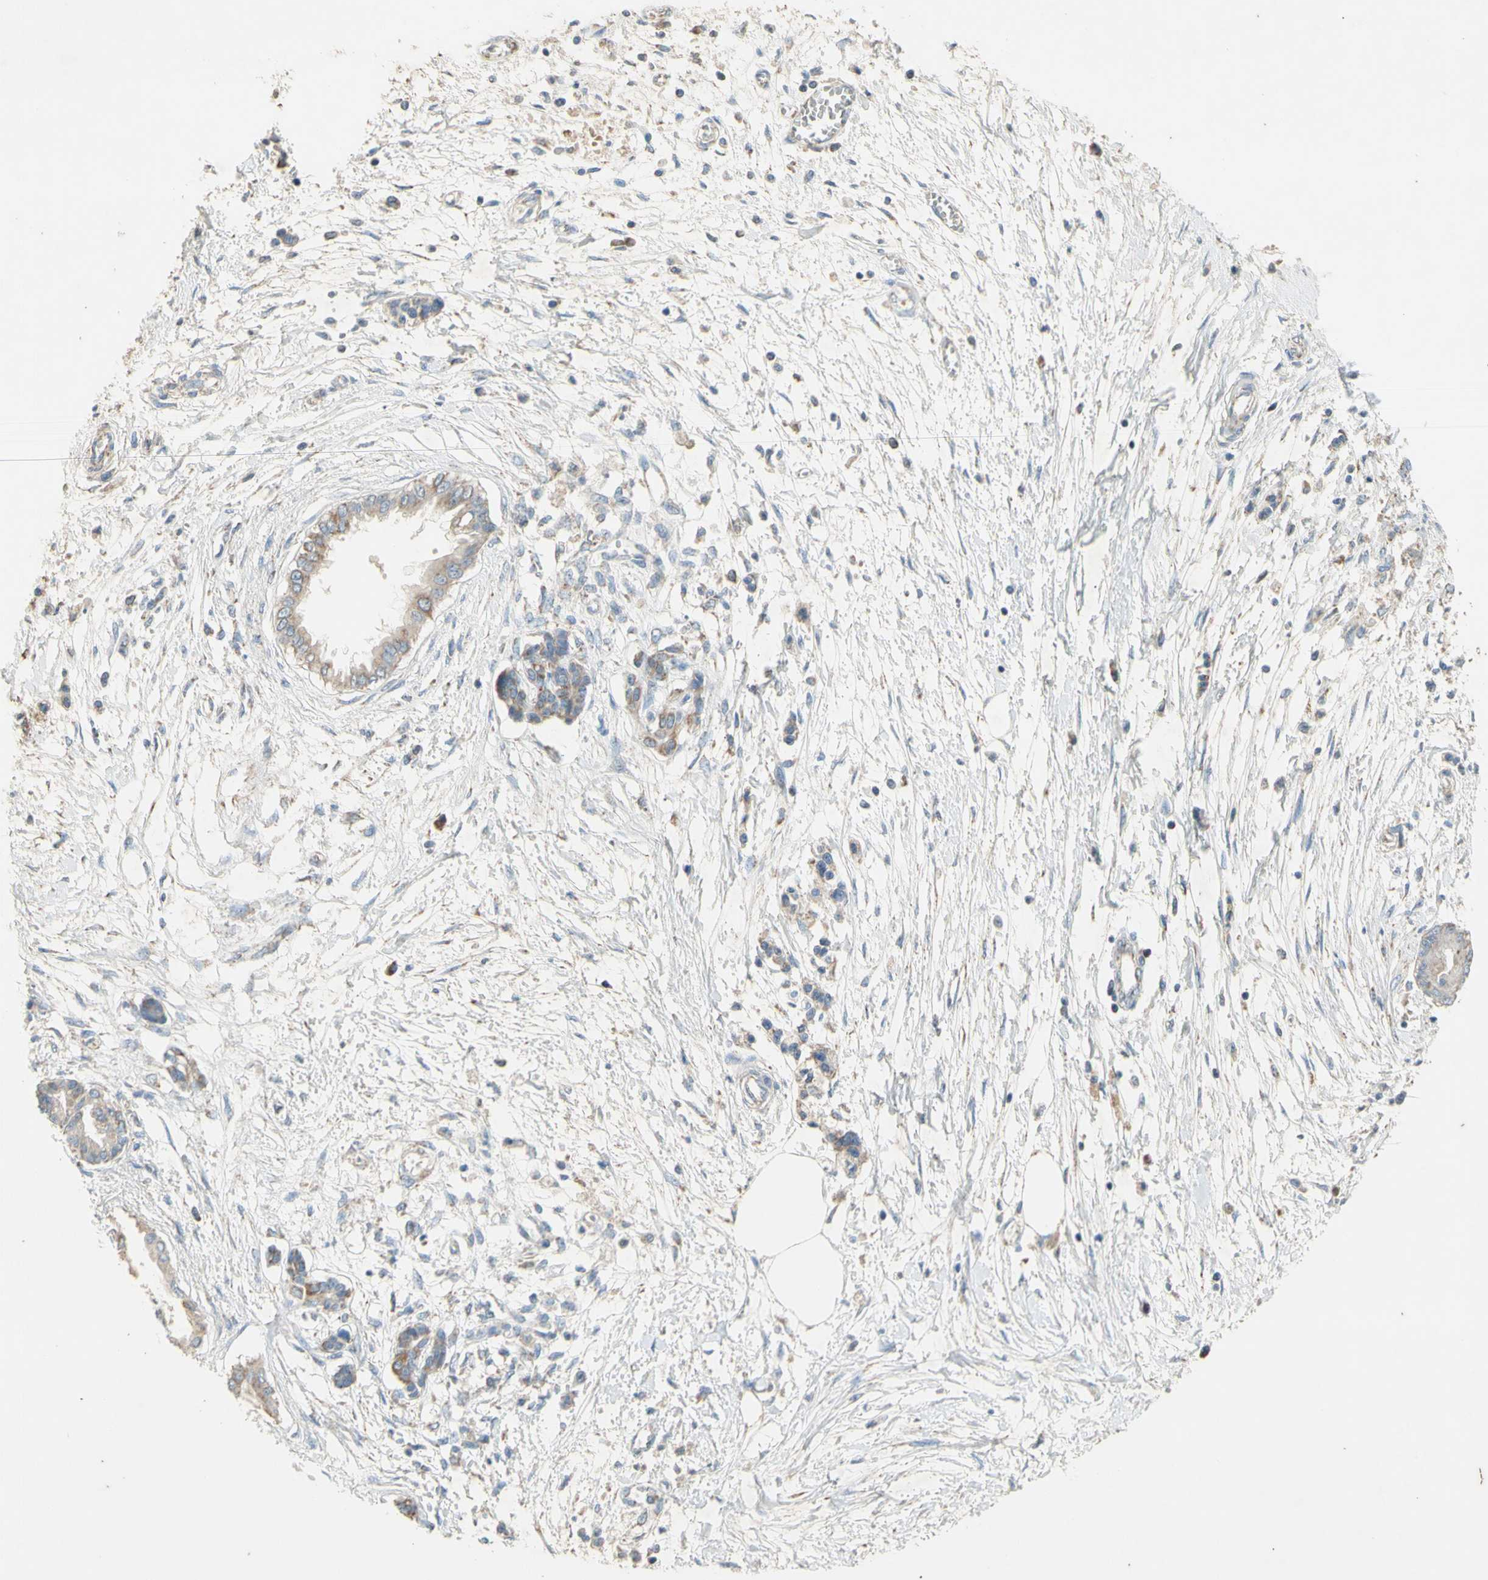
{"staining": {"intensity": "moderate", "quantity": ">75%", "location": "cytoplasmic/membranous"}, "tissue": "pancreatic cancer", "cell_type": "Tumor cells", "image_type": "cancer", "snomed": [{"axis": "morphology", "description": "Adenocarcinoma, NOS"}, {"axis": "topography", "description": "Pancreas"}], "caption": "The histopathology image shows a brown stain indicating the presence of a protein in the cytoplasmic/membranous of tumor cells in pancreatic cancer (adenocarcinoma).", "gene": "PTGIS", "patient": {"sex": "male", "age": 56}}